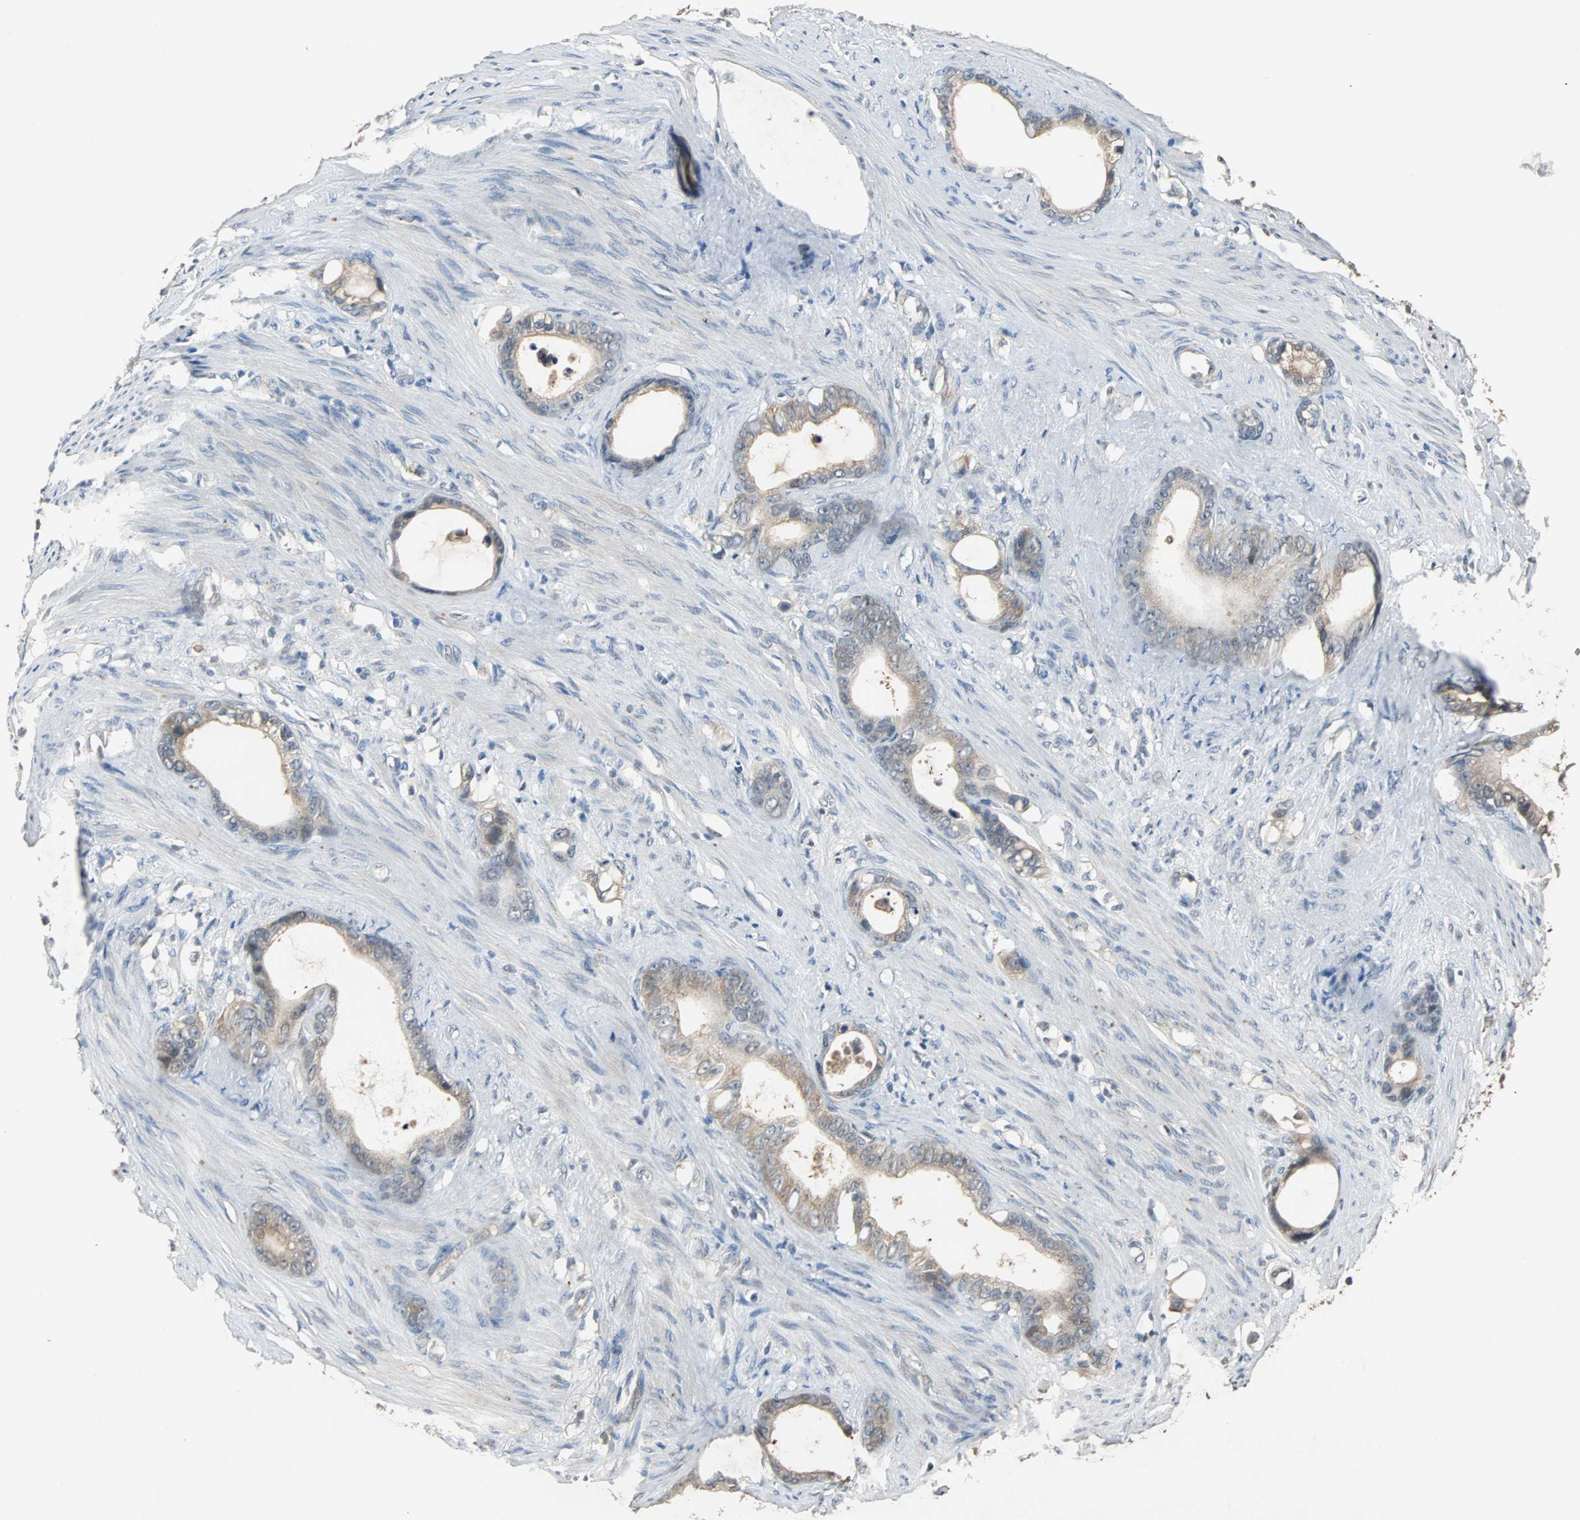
{"staining": {"intensity": "moderate", "quantity": "<25%", "location": "cytoplasmic/membranous"}, "tissue": "stomach cancer", "cell_type": "Tumor cells", "image_type": "cancer", "snomed": [{"axis": "morphology", "description": "Adenocarcinoma, NOS"}, {"axis": "topography", "description": "Stomach"}], "caption": "IHC of human stomach cancer (adenocarcinoma) displays low levels of moderate cytoplasmic/membranous staining in about <25% of tumor cells. (brown staining indicates protein expression, while blue staining denotes nuclei).", "gene": "ABHD2", "patient": {"sex": "female", "age": 75}}